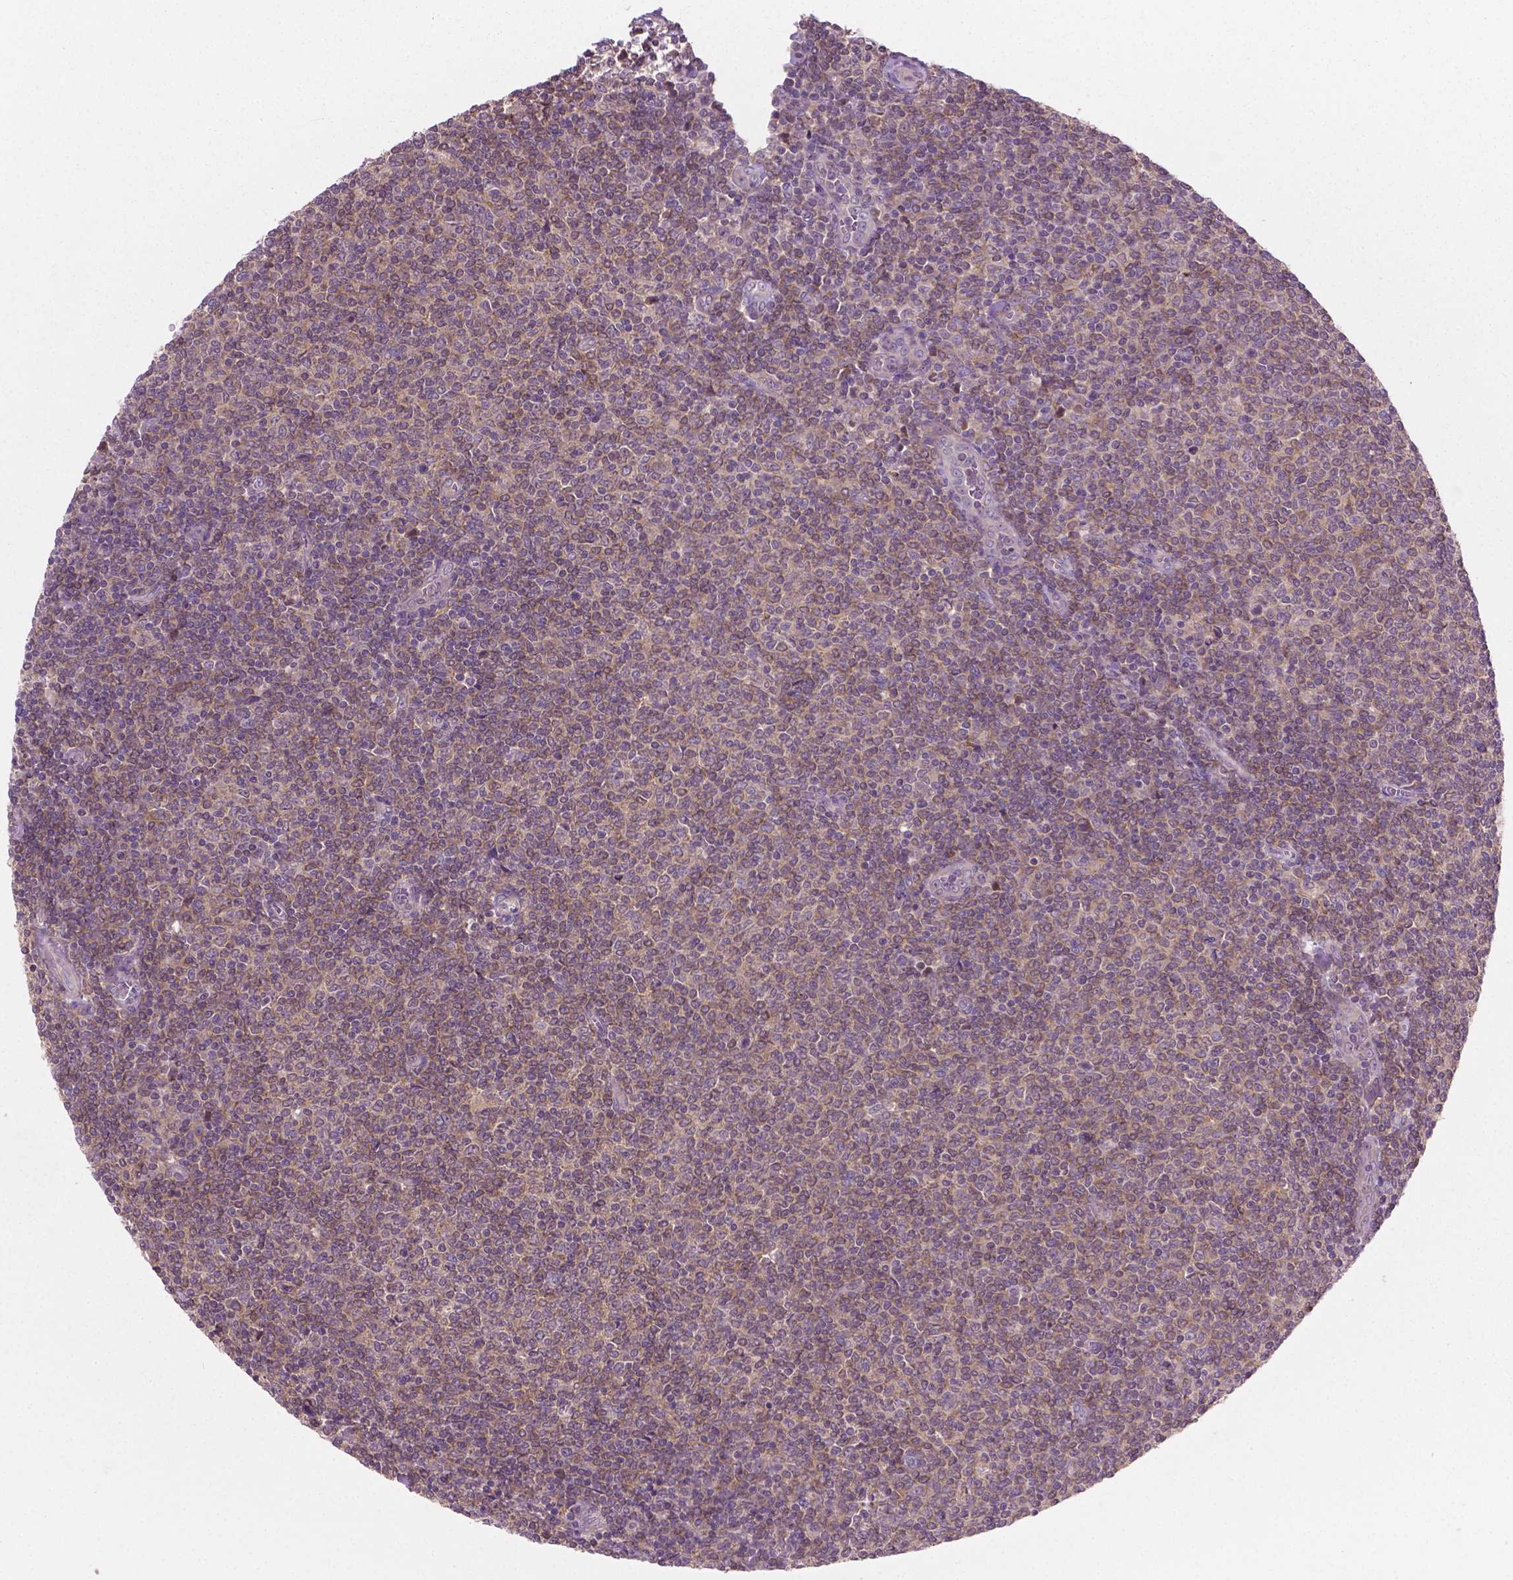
{"staining": {"intensity": "weak", "quantity": "<25%", "location": "cytoplasmic/membranous"}, "tissue": "lymphoma", "cell_type": "Tumor cells", "image_type": "cancer", "snomed": [{"axis": "morphology", "description": "Malignant lymphoma, non-Hodgkin's type, Low grade"}, {"axis": "topography", "description": "Lymph node"}], "caption": "IHC of lymphoma reveals no expression in tumor cells.", "gene": "MZT1", "patient": {"sex": "male", "age": 52}}